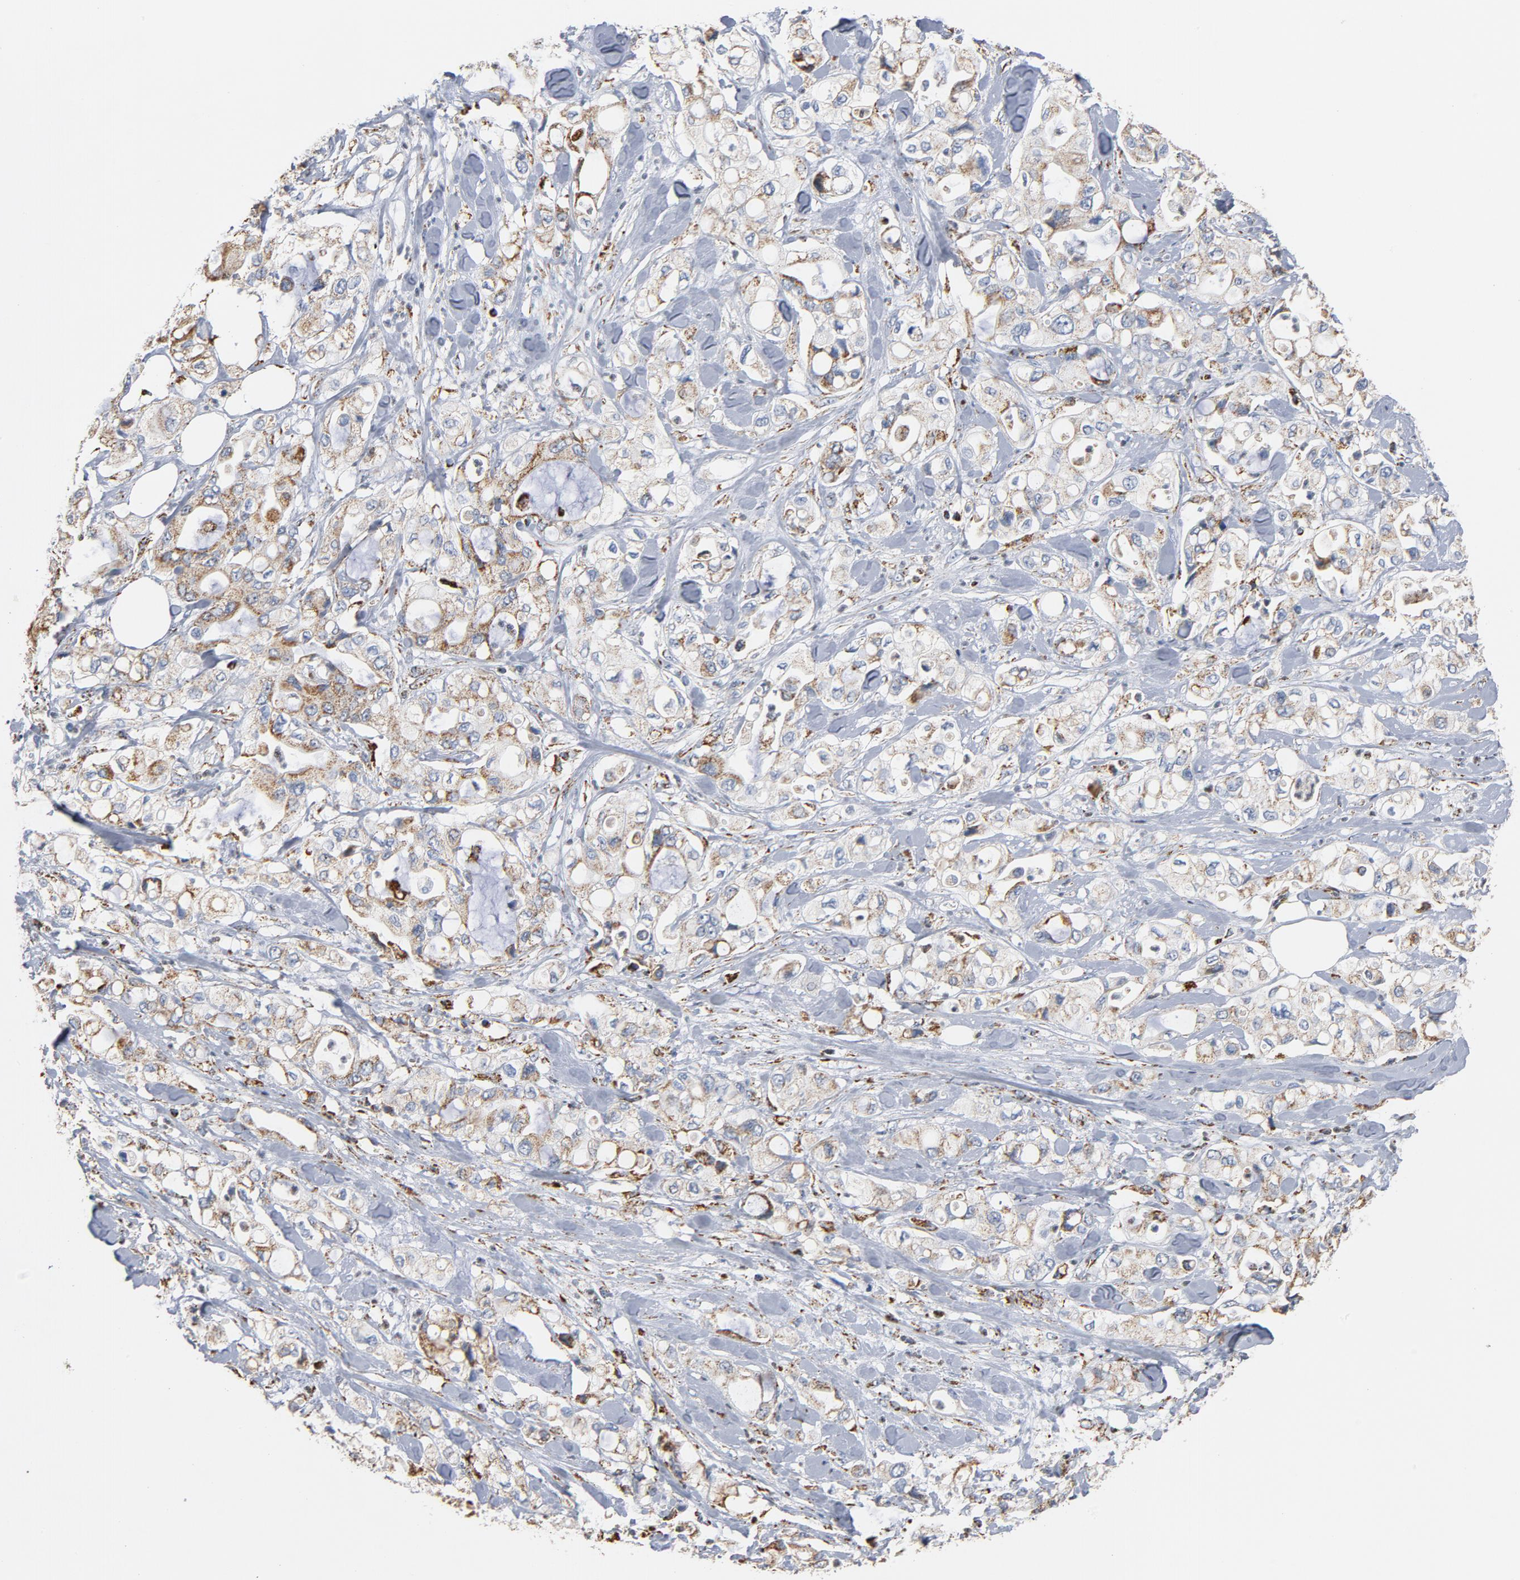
{"staining": {"intensity": "moderate", "quantity": "25%-75%", "location": "cytoplasmic/membranous"}, "tissue": "pancreatic cancer", "cell_type": "Tumor cells", "image_type": "cancer", "snomed": [{"axis": "morphology", "description": "Adenocarcinoma, NOS"}, {"axis": "topography", "description": "Pancreas"}], "caption": "About 25%-75% of tumor cells in human pancreatic cancer display moderate cytoplasmic/membranous protein expression as visualized by brown immunohistochemical staining.", "gene": "NDUFS4", "patient": {"sex": "male", "age": 70}}